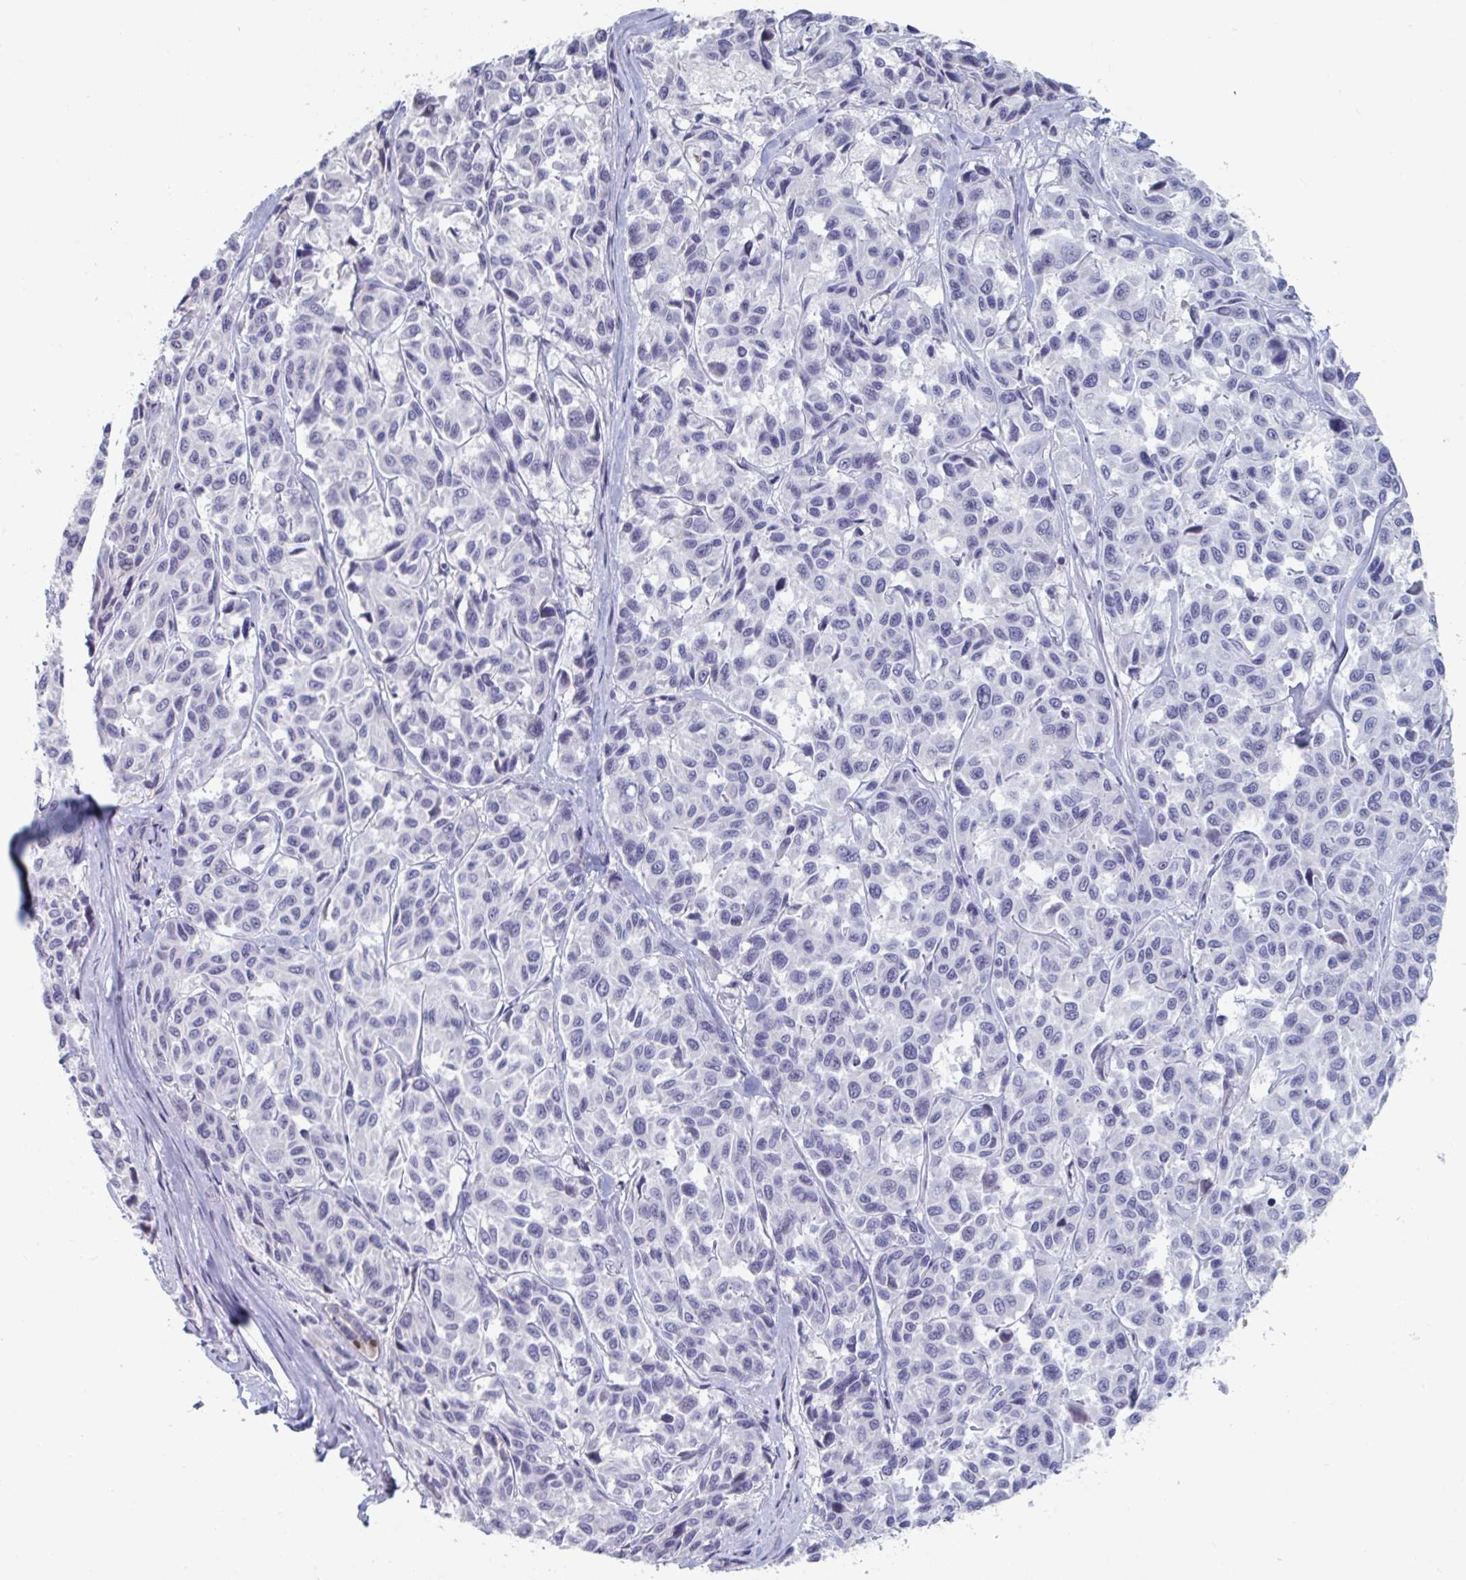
{"staining": {"intensity": "negative", "quantity": "none", "location": "none"}, "tissue": "melanoma", "cell_type": "Tumor cells", "image_type": "cancer", "snomed": [{"axis": "morphology", "description": "Malignant melanoma, NOS"}, {"axis": "topography", "description": "Skin"}], "caption": "Melanoma stained for a protein using IHC displays no positivity tumor cells.", "gene": "FOXA1", "patient": {"sex": "female", "age": 66}}